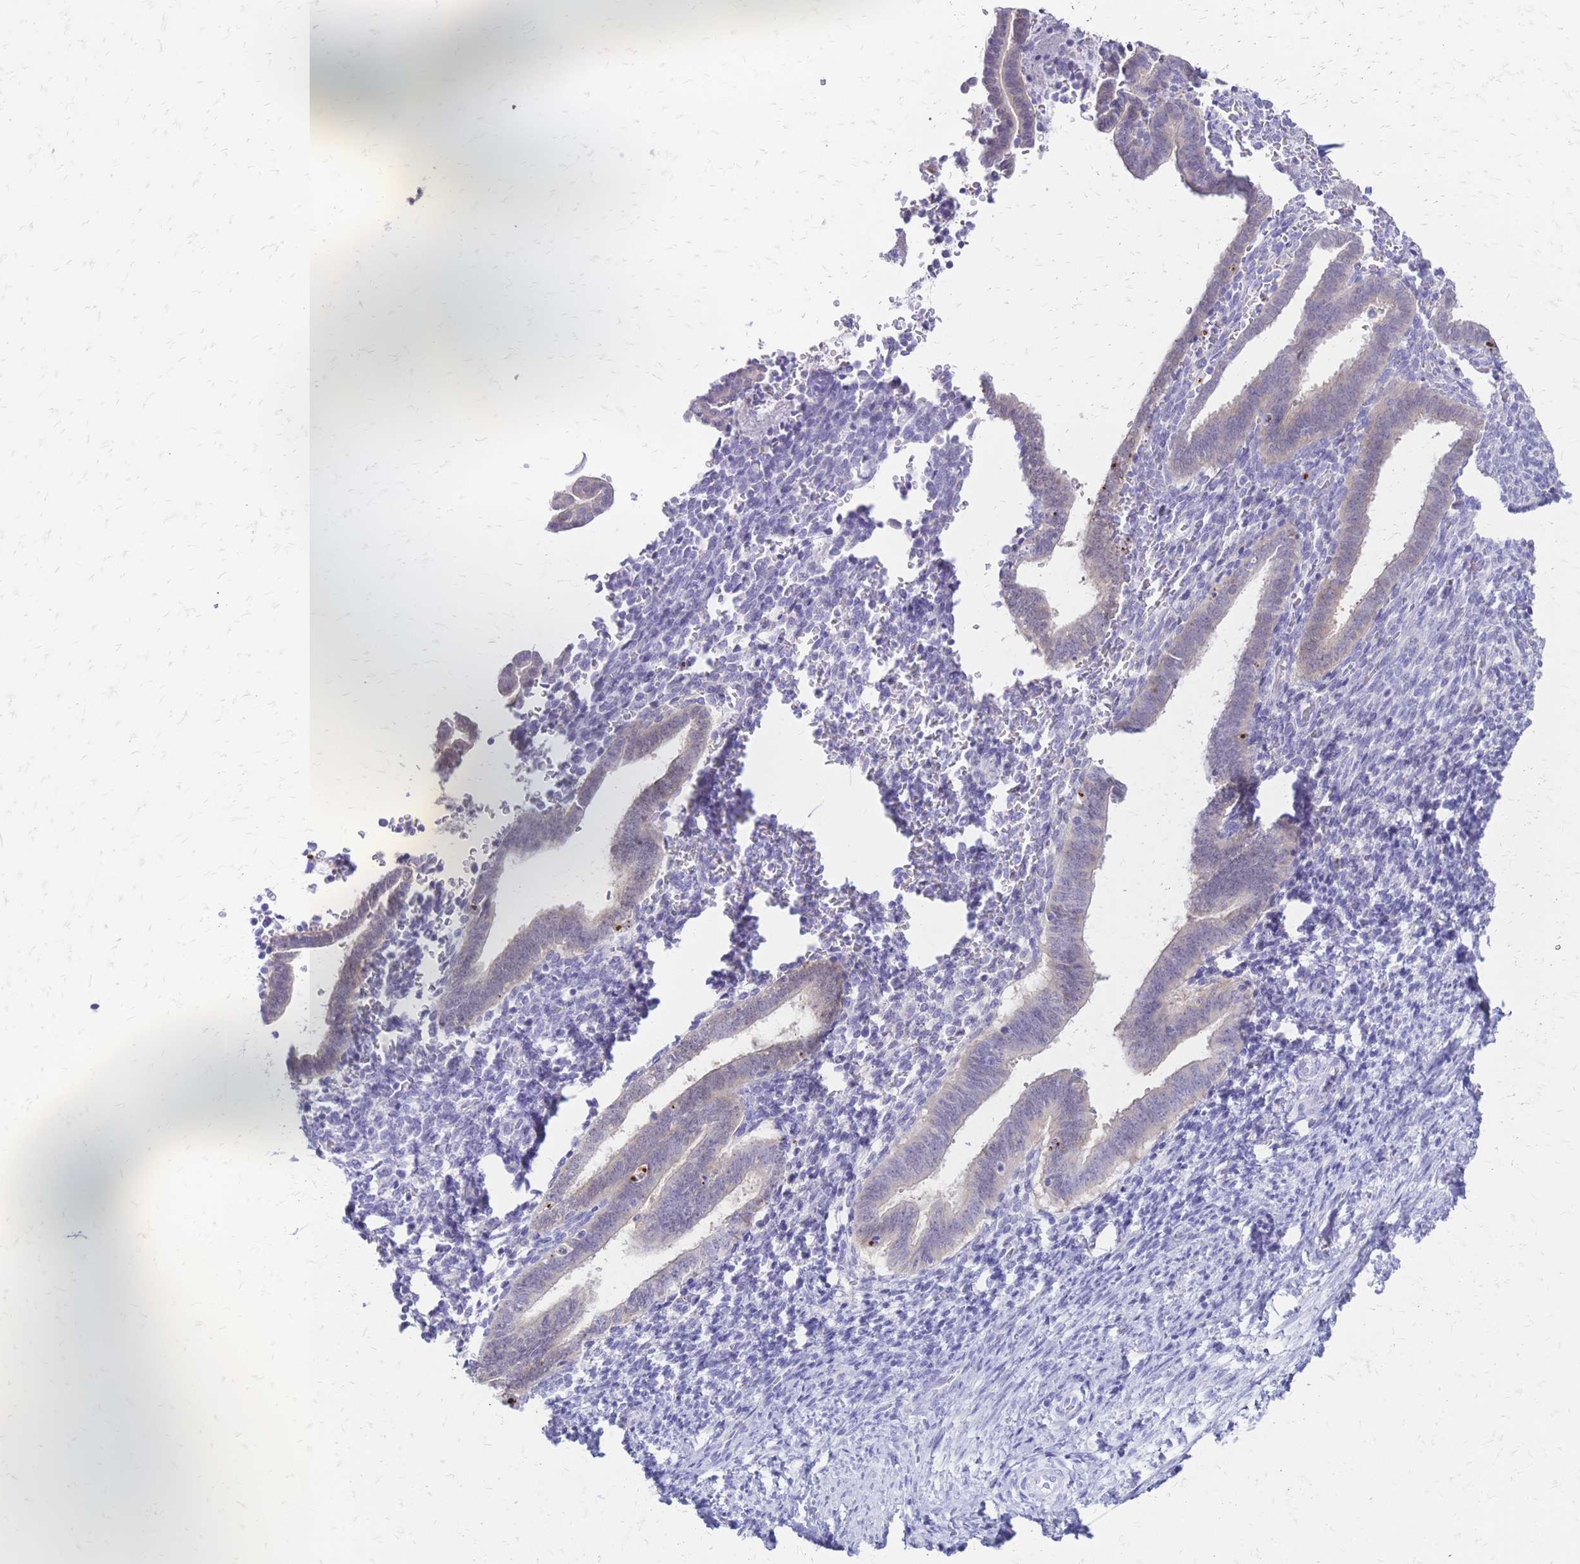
{"staining": {"intensity": "negative", "quantity": "none", "location": "none"}, "tissue": "endometrium", "cell_type": "Cells in endometrial stroma", "image_type": "normal", "snomed": [{"axis": "morphology", "description": "Normal tissue, NOS"}, {"axis": "topography", "description": "Endometrium"}], "caption": "Unremarkable endometrium was stained to show a protein in brown. There is no significant expression in cells in endometrial stroma. (DAB (3,3'-diaminobenzidine) immunohistochemistry visualized using brightfield microscopy, high magnification).", "gene": "GRB7", "patient": {"sex": "female", "age": 34}}